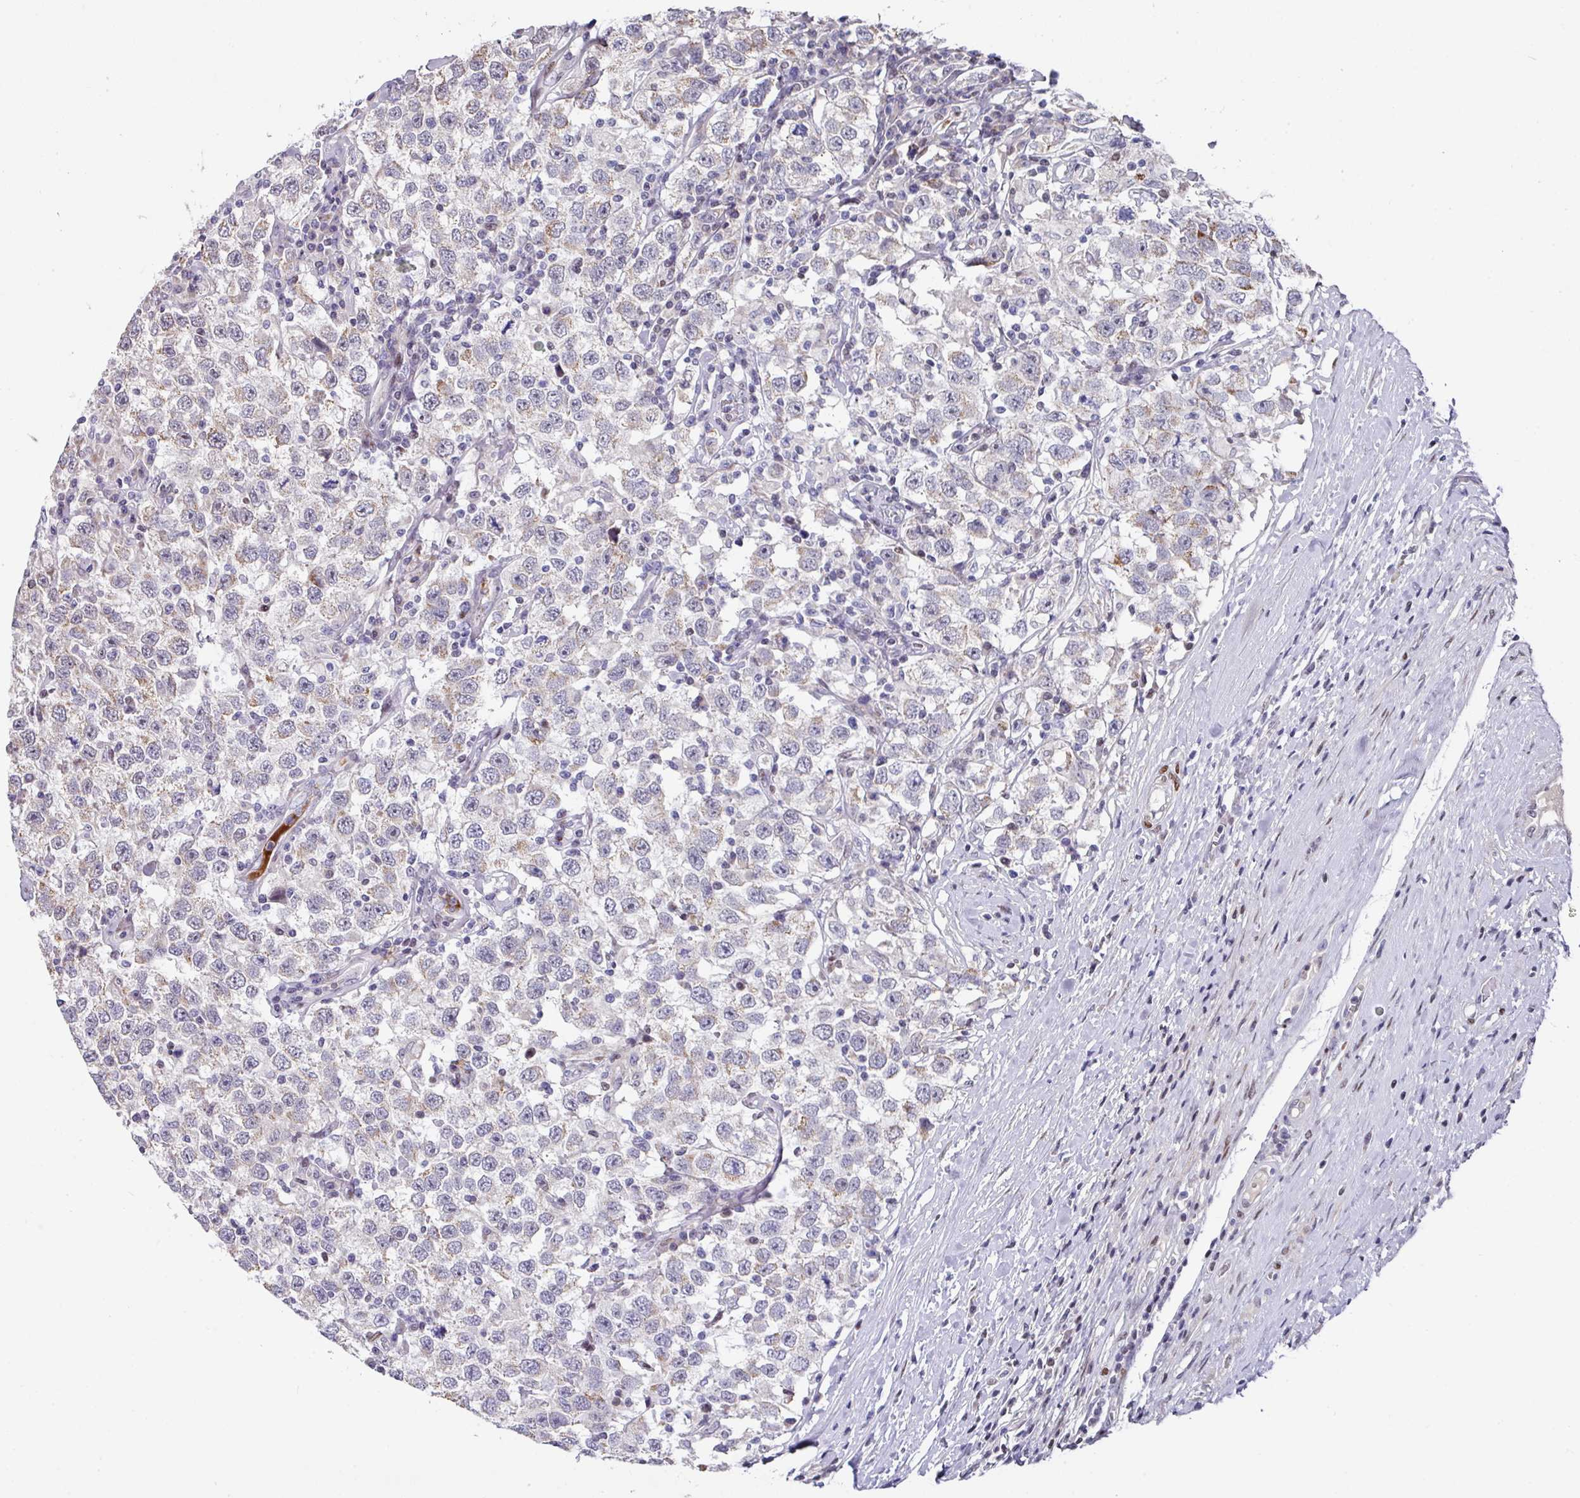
{"staining": {"intensity": "weak", "quantity": "<25%", "location": "cytoplasmic/membranous"}, "tissue": "testis cancer", "cell_type": "Tumor cells", "image_type": "cancer", "snomed": [{"axis": "morphology", "description": "Seminoma, NOS"}, {"axis": "topography", "description": "Testis"}], "caption": "Tumor cells show no significant positivity in seminoma (testis). (Stains: DAB (3,3'-diaminobenzidine) immunohistochemistry (IHC) with hematoxylin counter stain, Microscopy: brightfield microscopy at high magnification).", "gene": "CBX7", "patient": {"sex": "male", "age": 41}}